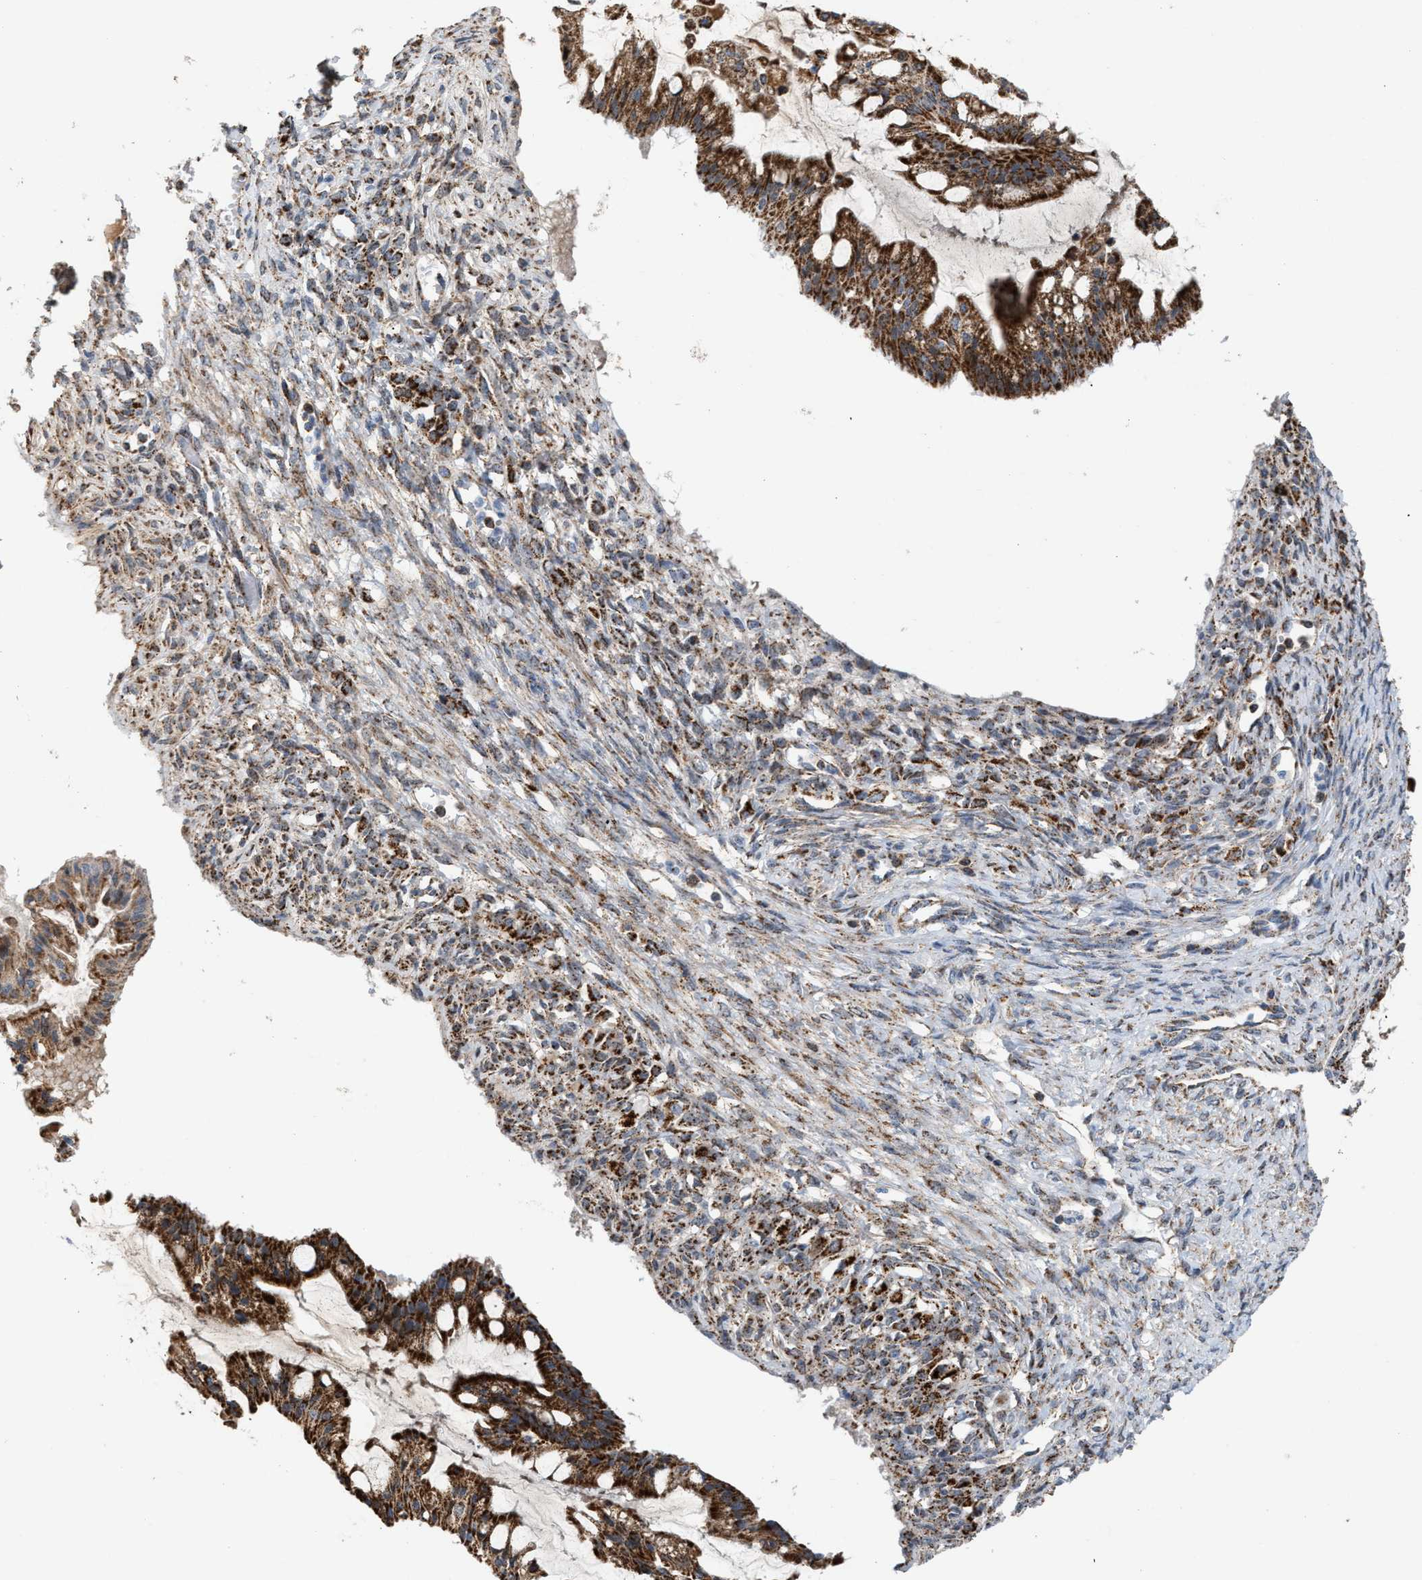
{"staining": {"intensity": "strong", "quantity": ">75%", "location": "cytoplasmic/membranous"}, "tissue": "ovarian cancer", "cell_type": "Tumor cells", "image_type": "cancer", "snomed": [{"axis": "morphology", "description": "Cystadenocarcinoma, mucinous, NOS"}, {"axis": "topography", "description": "Ovary"}], "caption": "Immunohistochemistry (IHC) photomicrograph of human ovarian mucinous cystadenocarcinoma stained for a protein (brown), which displays high levels of strong cytoplasmic/membranous expression in approximately >75% of tumor cells.", "gene": "PMPCA", "patient": {"sex": "female", "age": 73}}